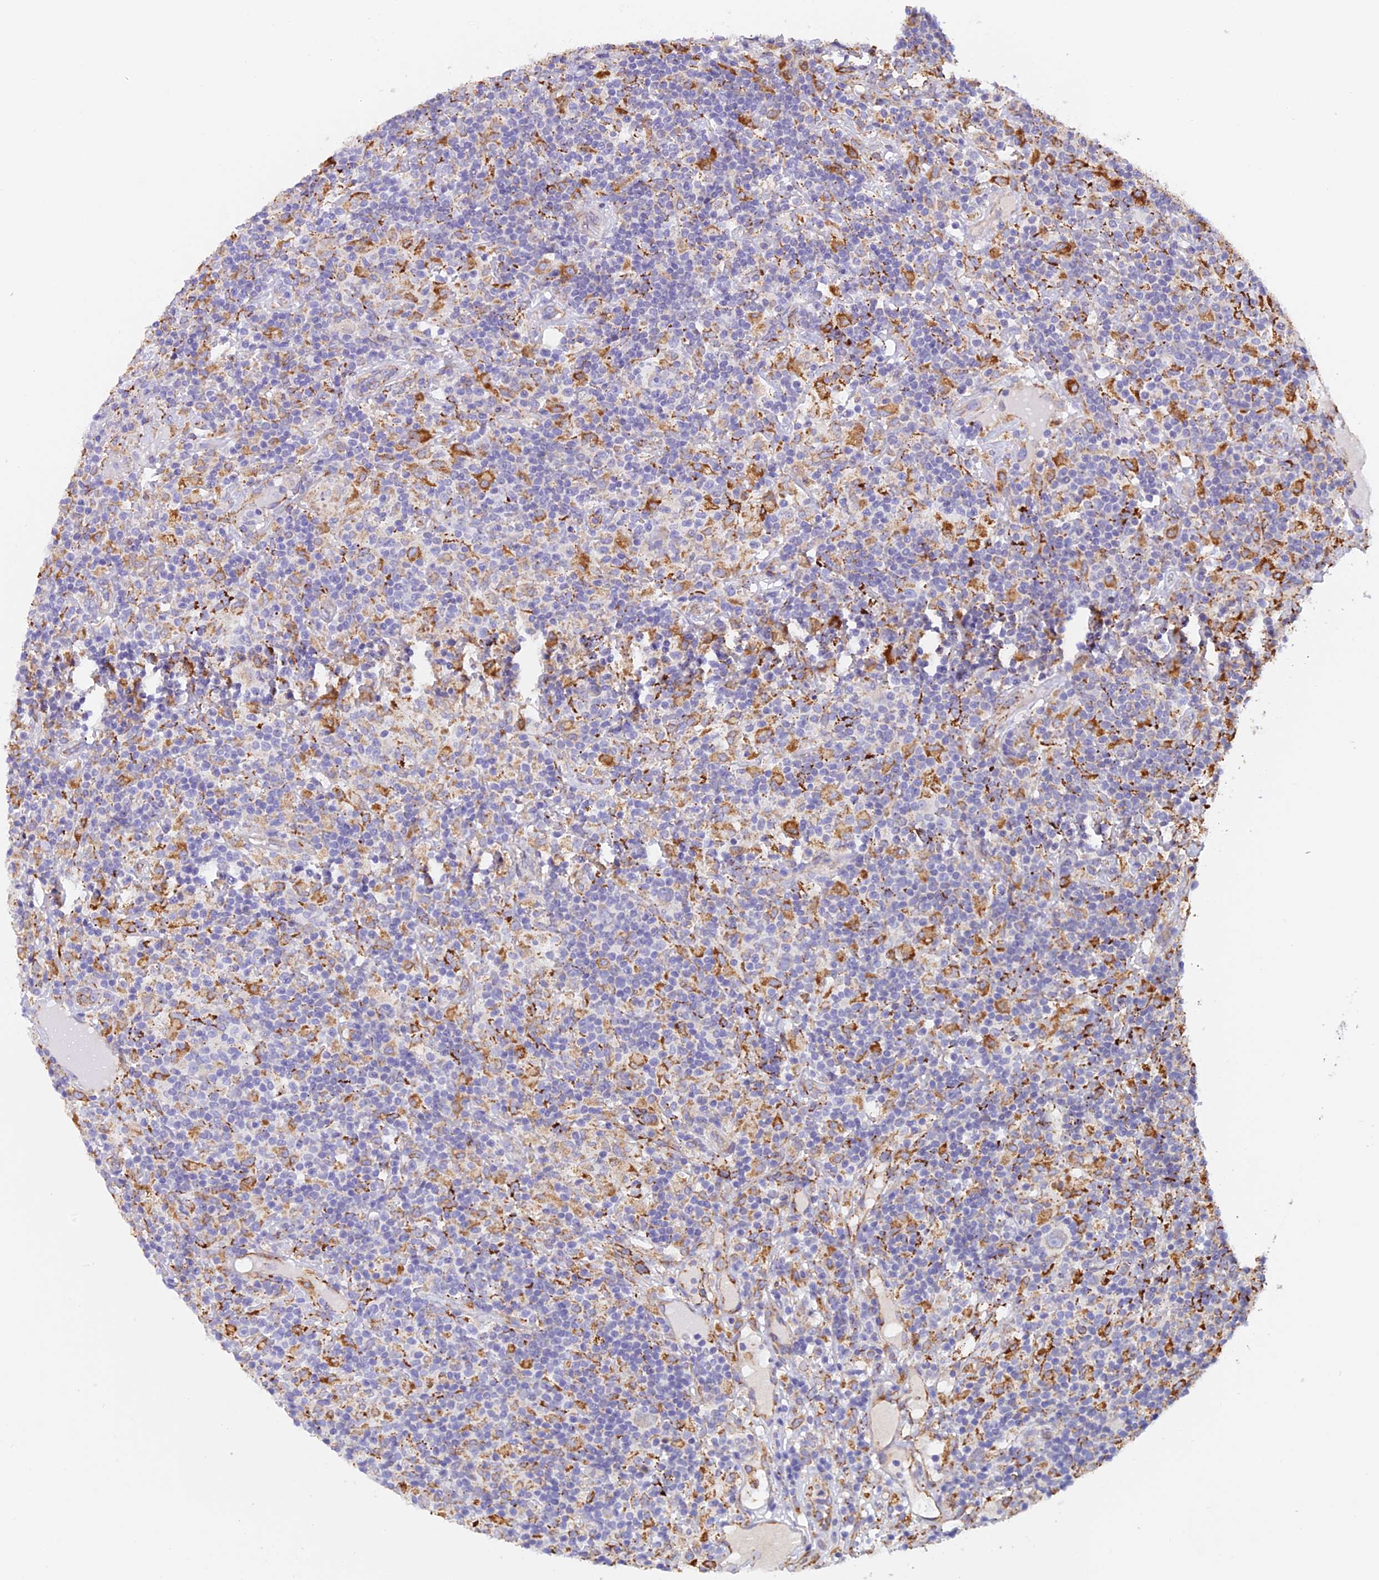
{"staining": {"intensity": "negative", "quantity": "none", "location": "none"}, "tissue": "lymphoma", "cell_type": "Tumor cells", "image_type": "cancer", "snomed": [{"axis": "morphology", "description": "Hodgkin's disease, NOS"}, {"axis": "topography", "description": "Lymph node"}], "caption": "Protein analysis of lymphoma exhibits no significant staining in tumor cells. The staining was performed using DAB (3,3'-diaminobenzidine) to visualize the protein expression in brown, while the nuclei were stained in blue with hematoxylin (Magnification: 20x).", "gene": "VKORC1", "patient": {"sex": "male", "age": 70}}